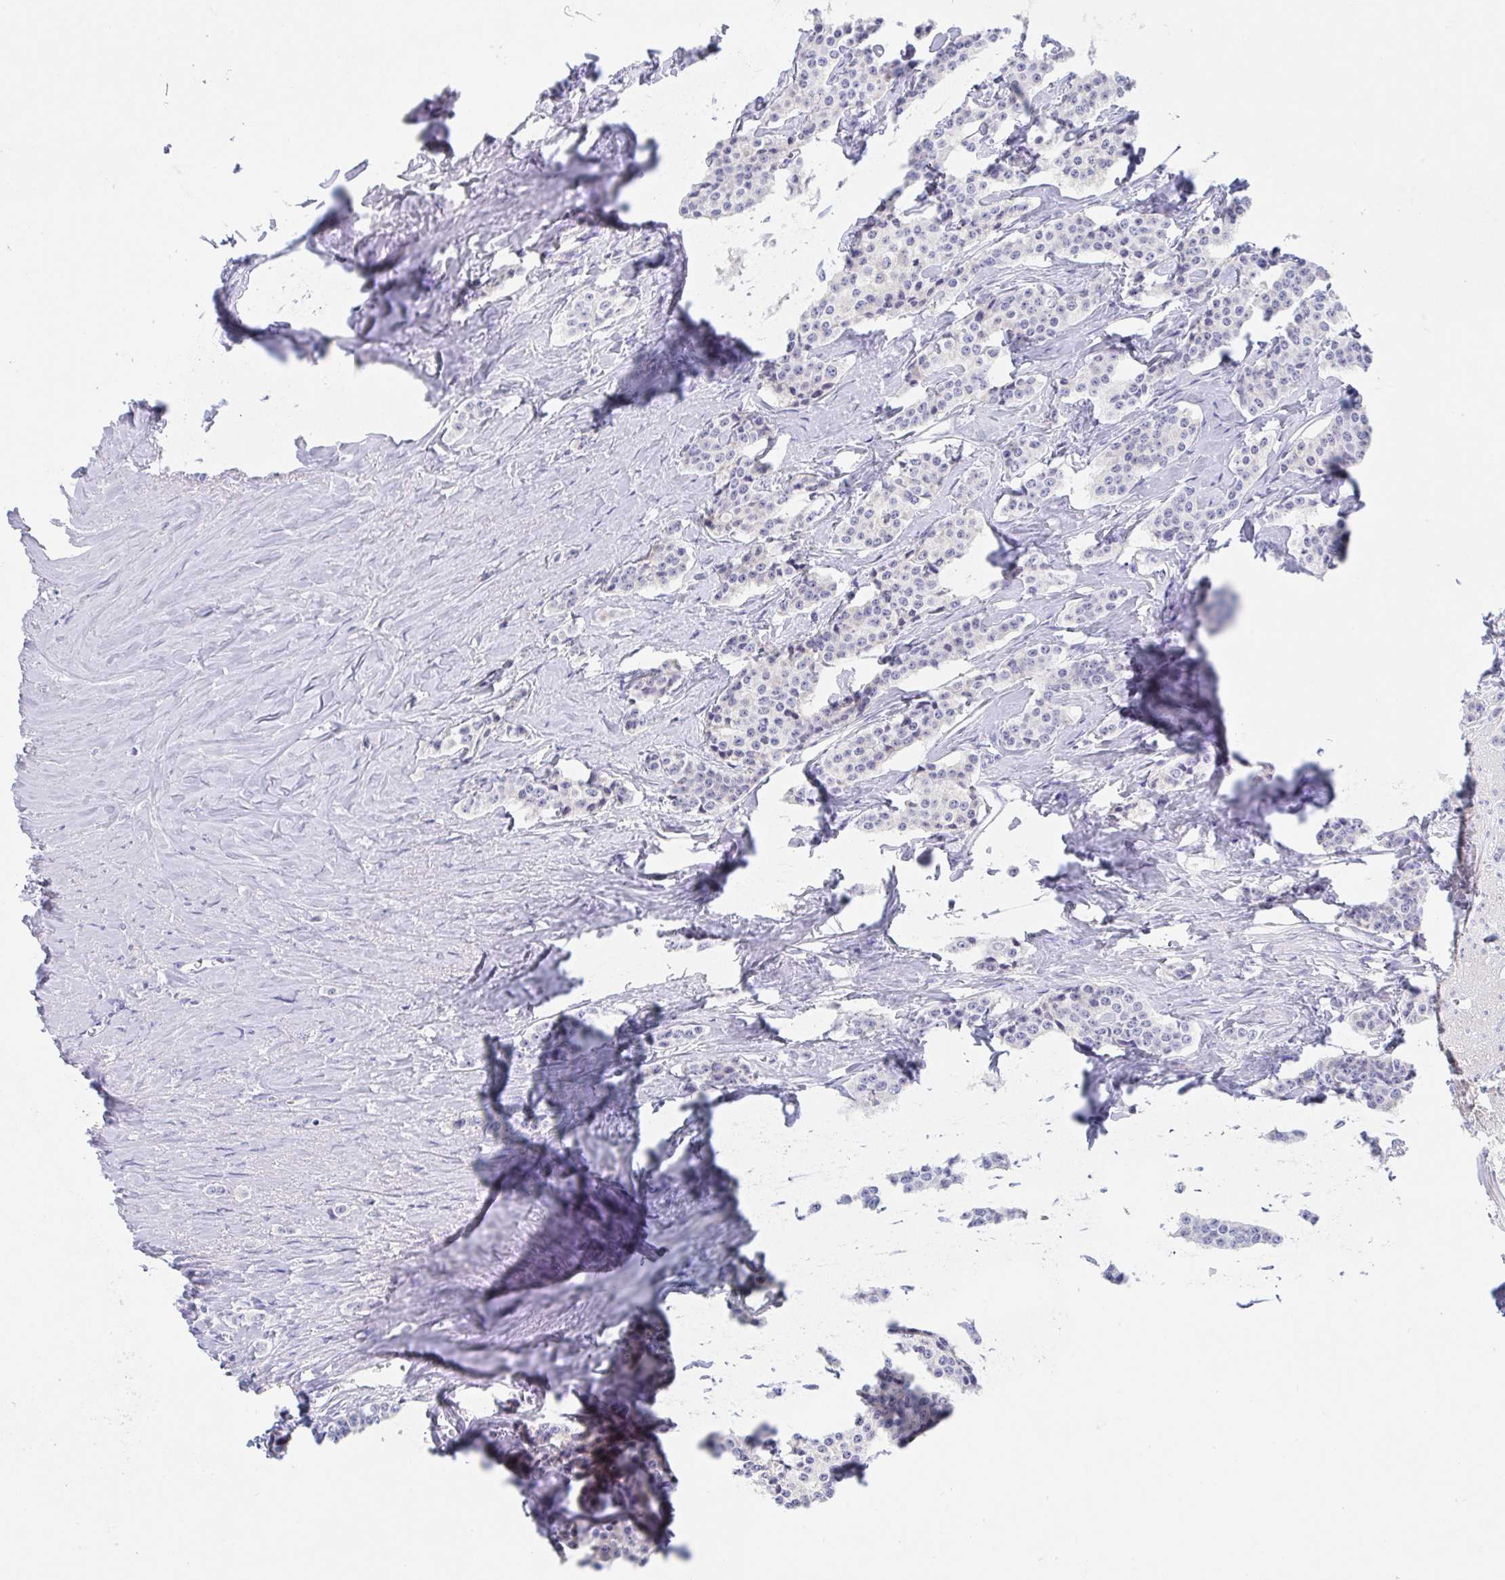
{"staining": {"intensity": "negative", "quantity": "none", "location": "none"}, "tissue": "carcinoid", "cell_type": "Tumor cells", "image_type": "cancer", "snomed": [{"axis": "morphology", "description": "Carcinoid, malignant, NOS"}, {"axis": "topography", "description": "Small intestine"}], "caption": "There is no significant expression in tumor cells of carcinoid (malignant).", "gene": "ZNF561", "patient": {"sex": "female", "age": 64}}